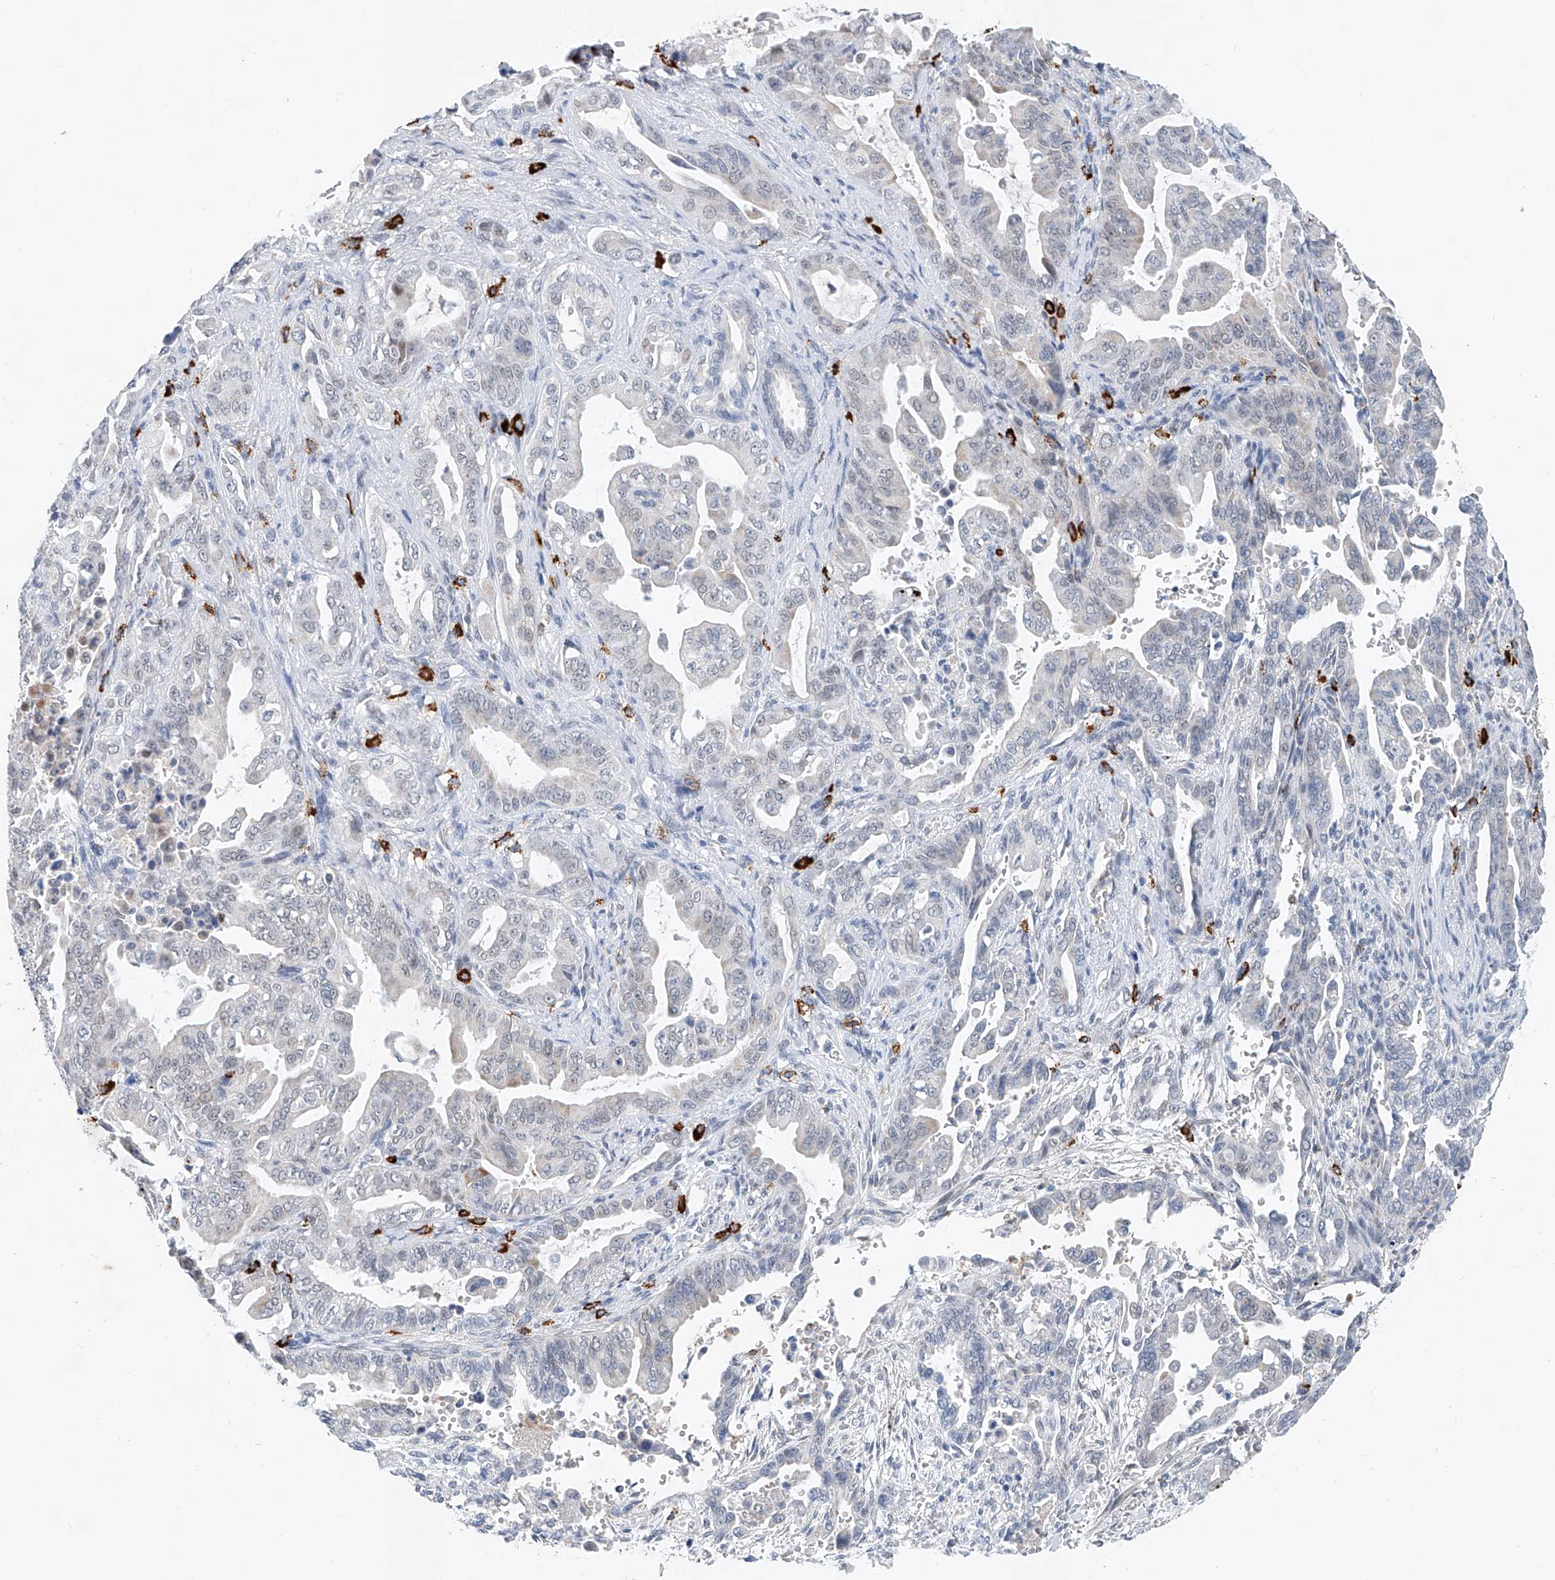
{"staining": {"intensity": "negative", "quantity": "none", "location": "none"}, "tissue": "pancreatic cancer", "cell_type": "Tumor cells", "image_type": "cancer", "snomed": [{"axis": "morphology", "description": "Adenocarcinoma, NOS"}, {"axis": "topography", "description": "Pancreas"}], "caption": "An image of human pancreatic adenocarcinoma is negative for staining in tumor cells.", "gene": "KLF15", "patient": {"sex": "male", "age": 70}}